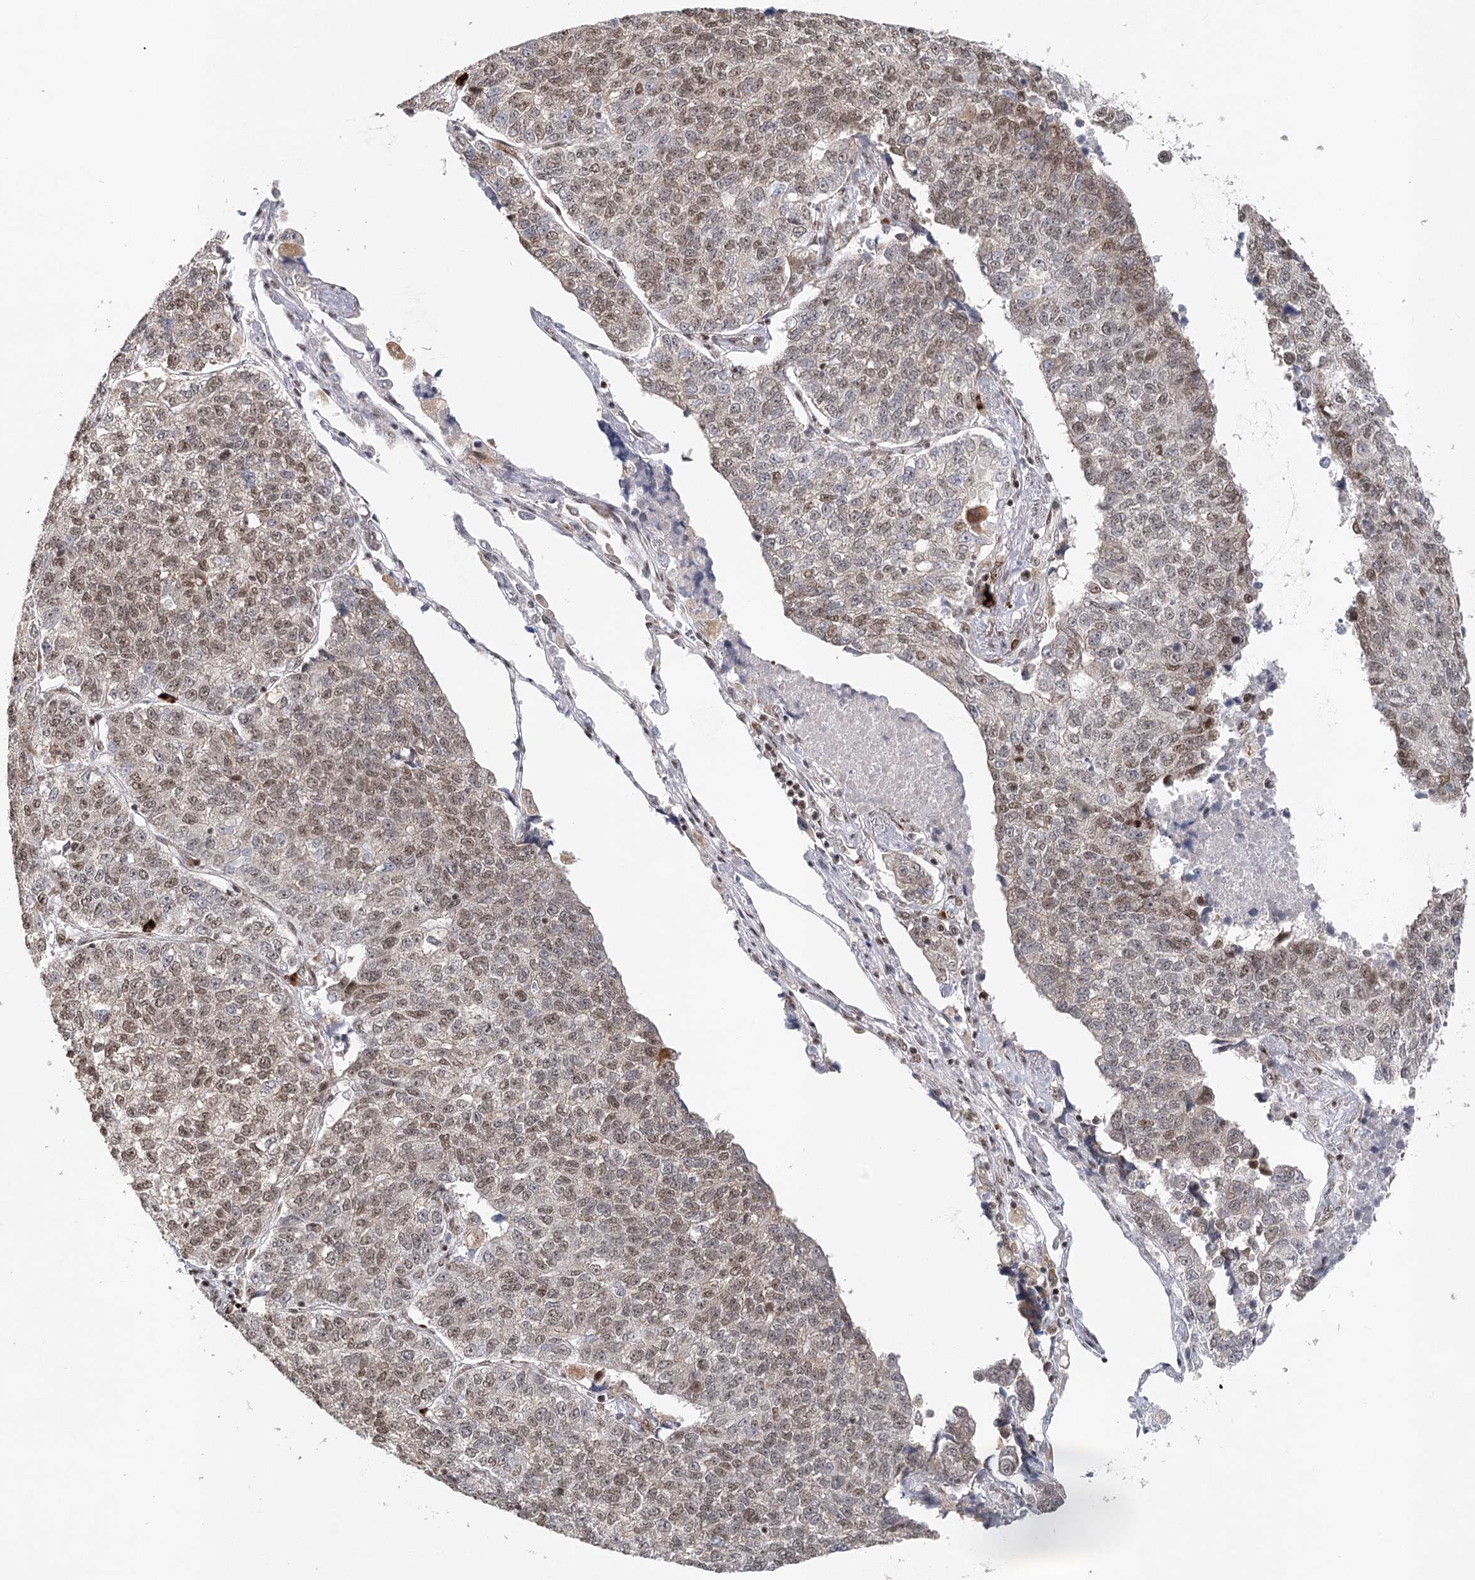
{"staining": {"intensity": "moderate", "quantity": ">75%", "location": "nuclear"}, "tissue": "lung cancer", "cell_type": "Tumor cells", "image_type": "cancer", "snomed": [{"axis": "morphology", "description": "Adenocarcinoma, NOS"}, {"axis": "topography", "description": "Lung"}], "caption": "A micrograph showing moderate nuclear positivity in approximately >75% of tumor cells in lung cancer, as visualized by brown immunohistochemical staining.", "gene": "BNIP5", "patient": {"sex": "male", "age": 49}}